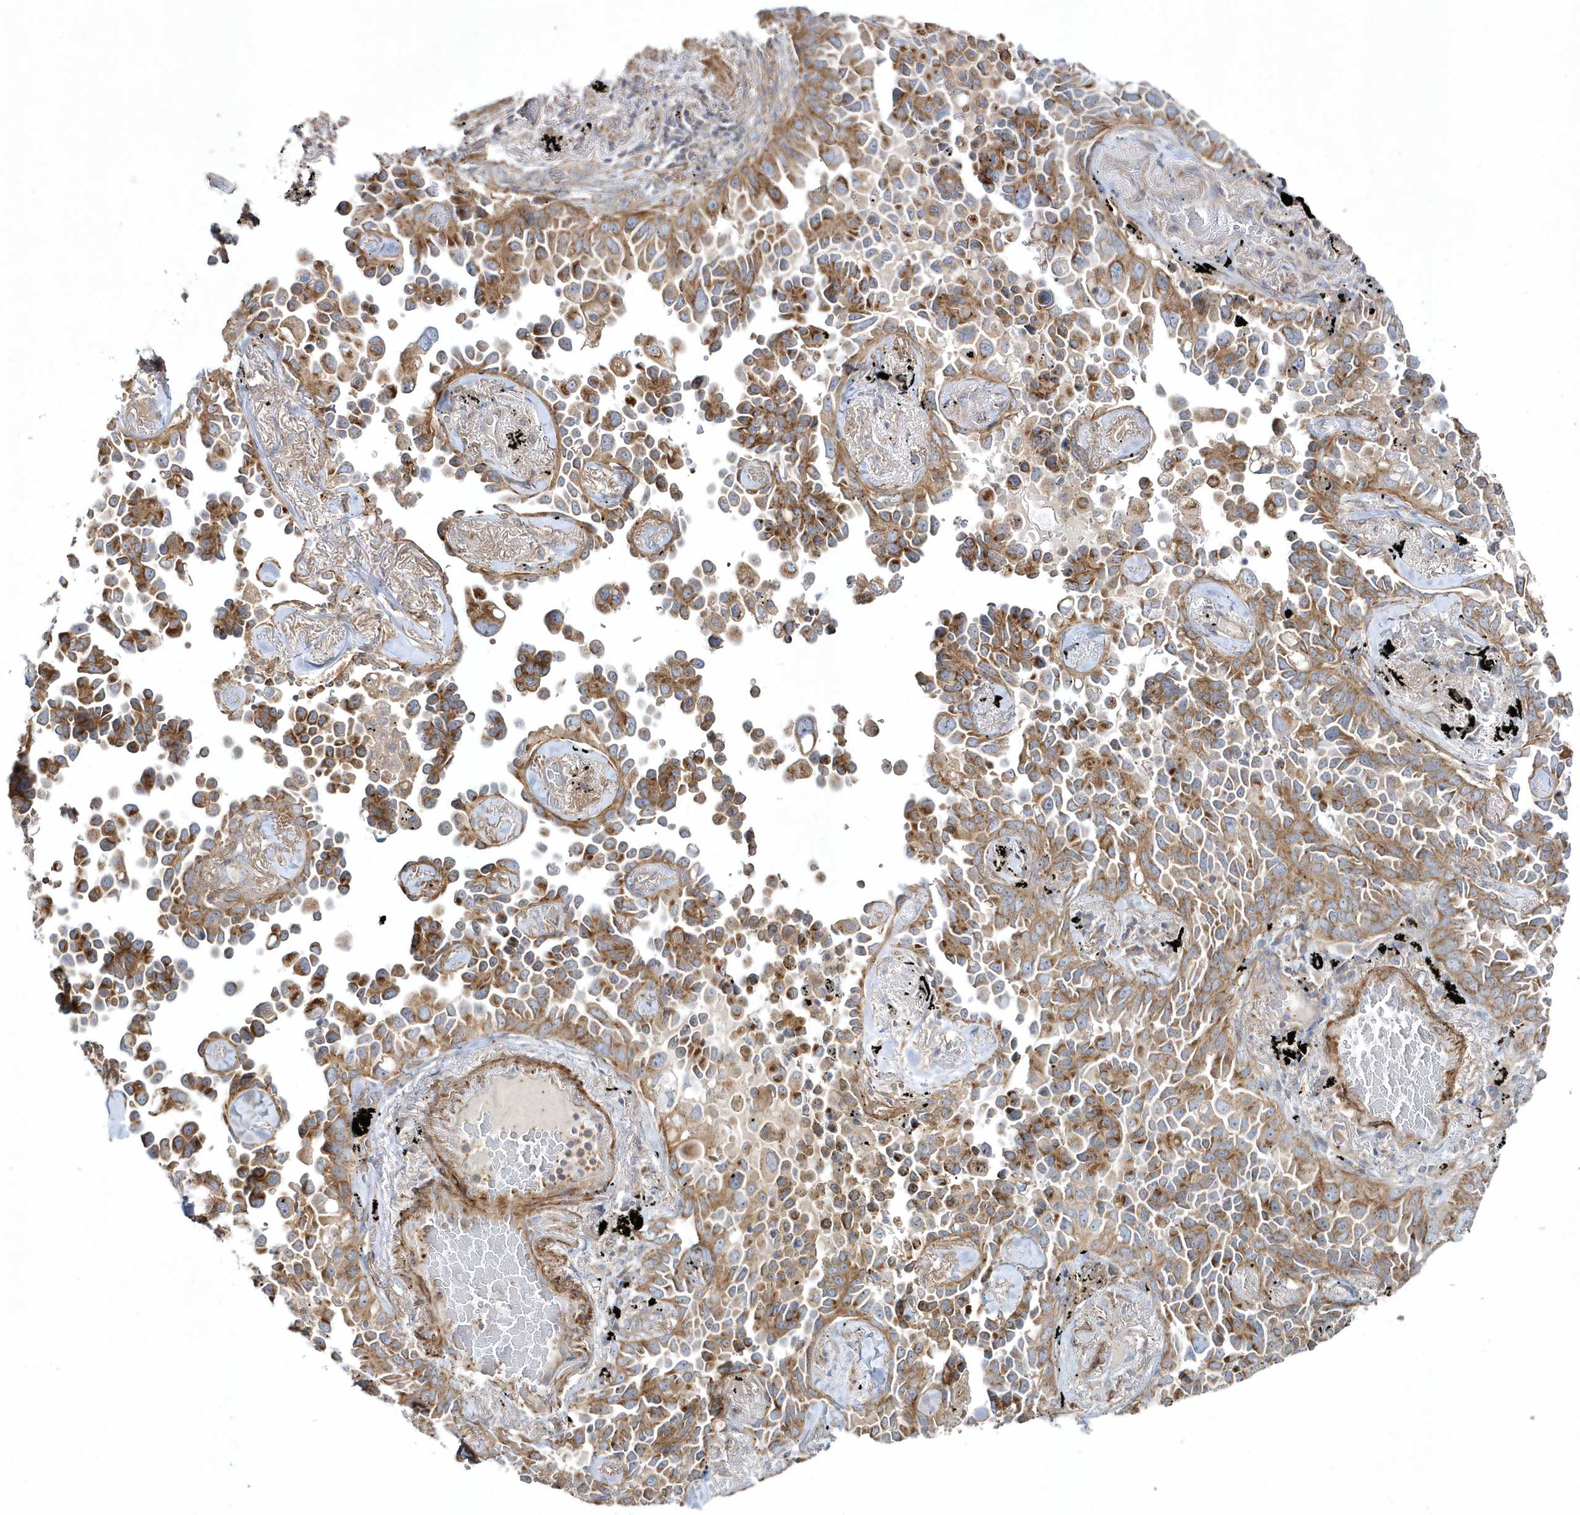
{"staining": {"intensity": "moderate", "quantity": ">75%", "location": "cytoplasmic/membranous"}, "tissue": "lung cancer", "cell_type": "Tumor cells", "image_type": "cancer", "snomed": [{"axis": "morphology", "description": "Adenocarcinoma, NOS"}, {"axis": "topography", "description": "Lung"}], "caption": "High-magnification brightfield microscopy of lung cancer stained with DAB (3,3'-diaminobenzidine) (brown) and counterstained with hematoxylin (blue). tumor cells exhibit moderate cytoplasmic/membranous staining is seen in approximately>75% of cells.", "gene": "LEXM", "patient": {"sex": "female", "age": 67}}